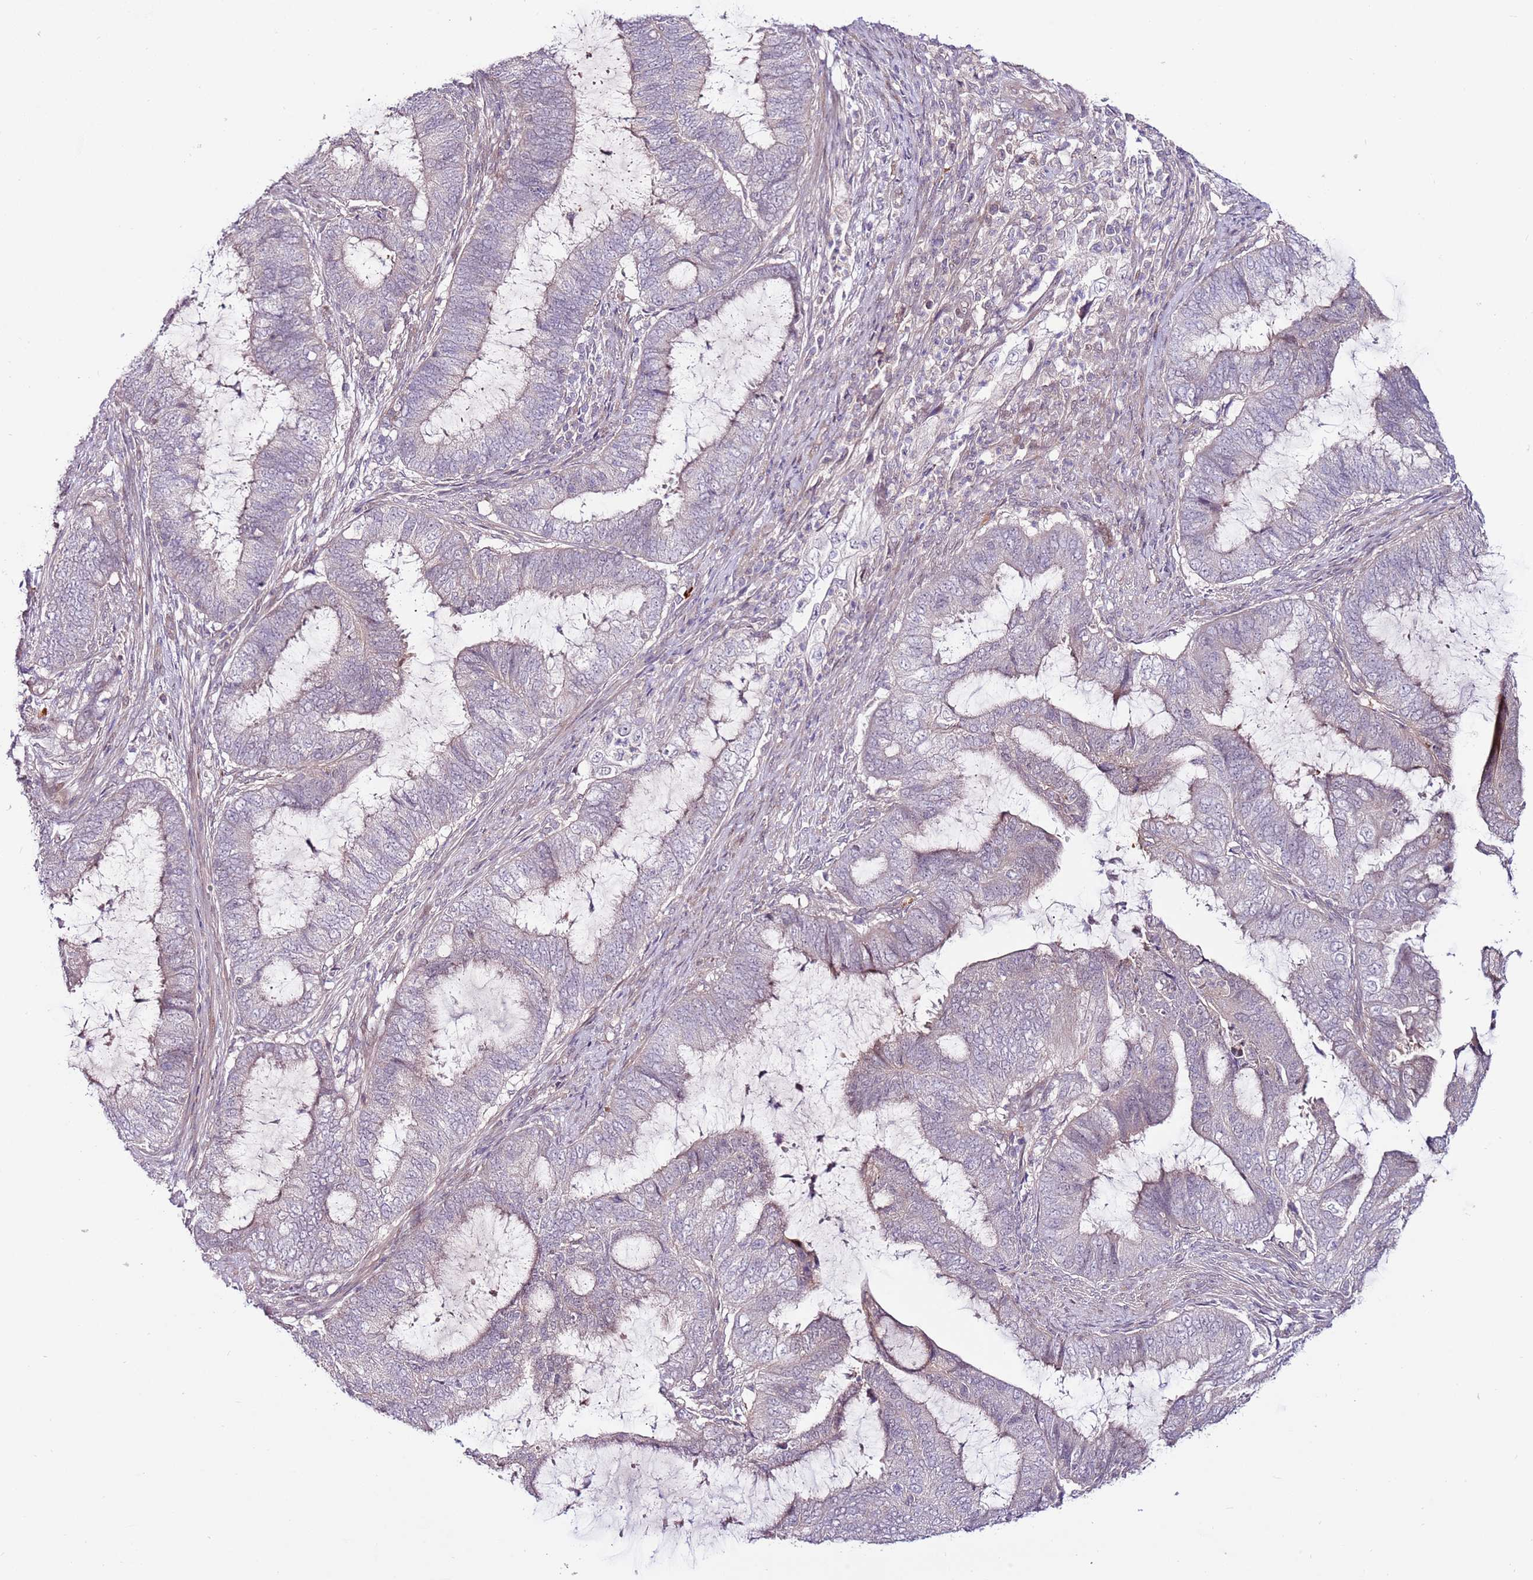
{"staining": {"intensity": "negative", "quantity": "none", "location": "none"}, "tissue": "endometrial cancer", "cell_type": "Tumor cells", "image_type": "cancer", "snomed": [{"axis": "morphology", "description": "Adenocarcinoma, NOS"}, {"axis": "topography", "description": "Endometrium"}], "caption": "Photomicrograph shows no significant protein staining in tumor cells of endometrial adenocarcinoma. Nuclei are stained in blue.", "gene": "MTG2", "patient": {"sex": "female", "age": 51}}